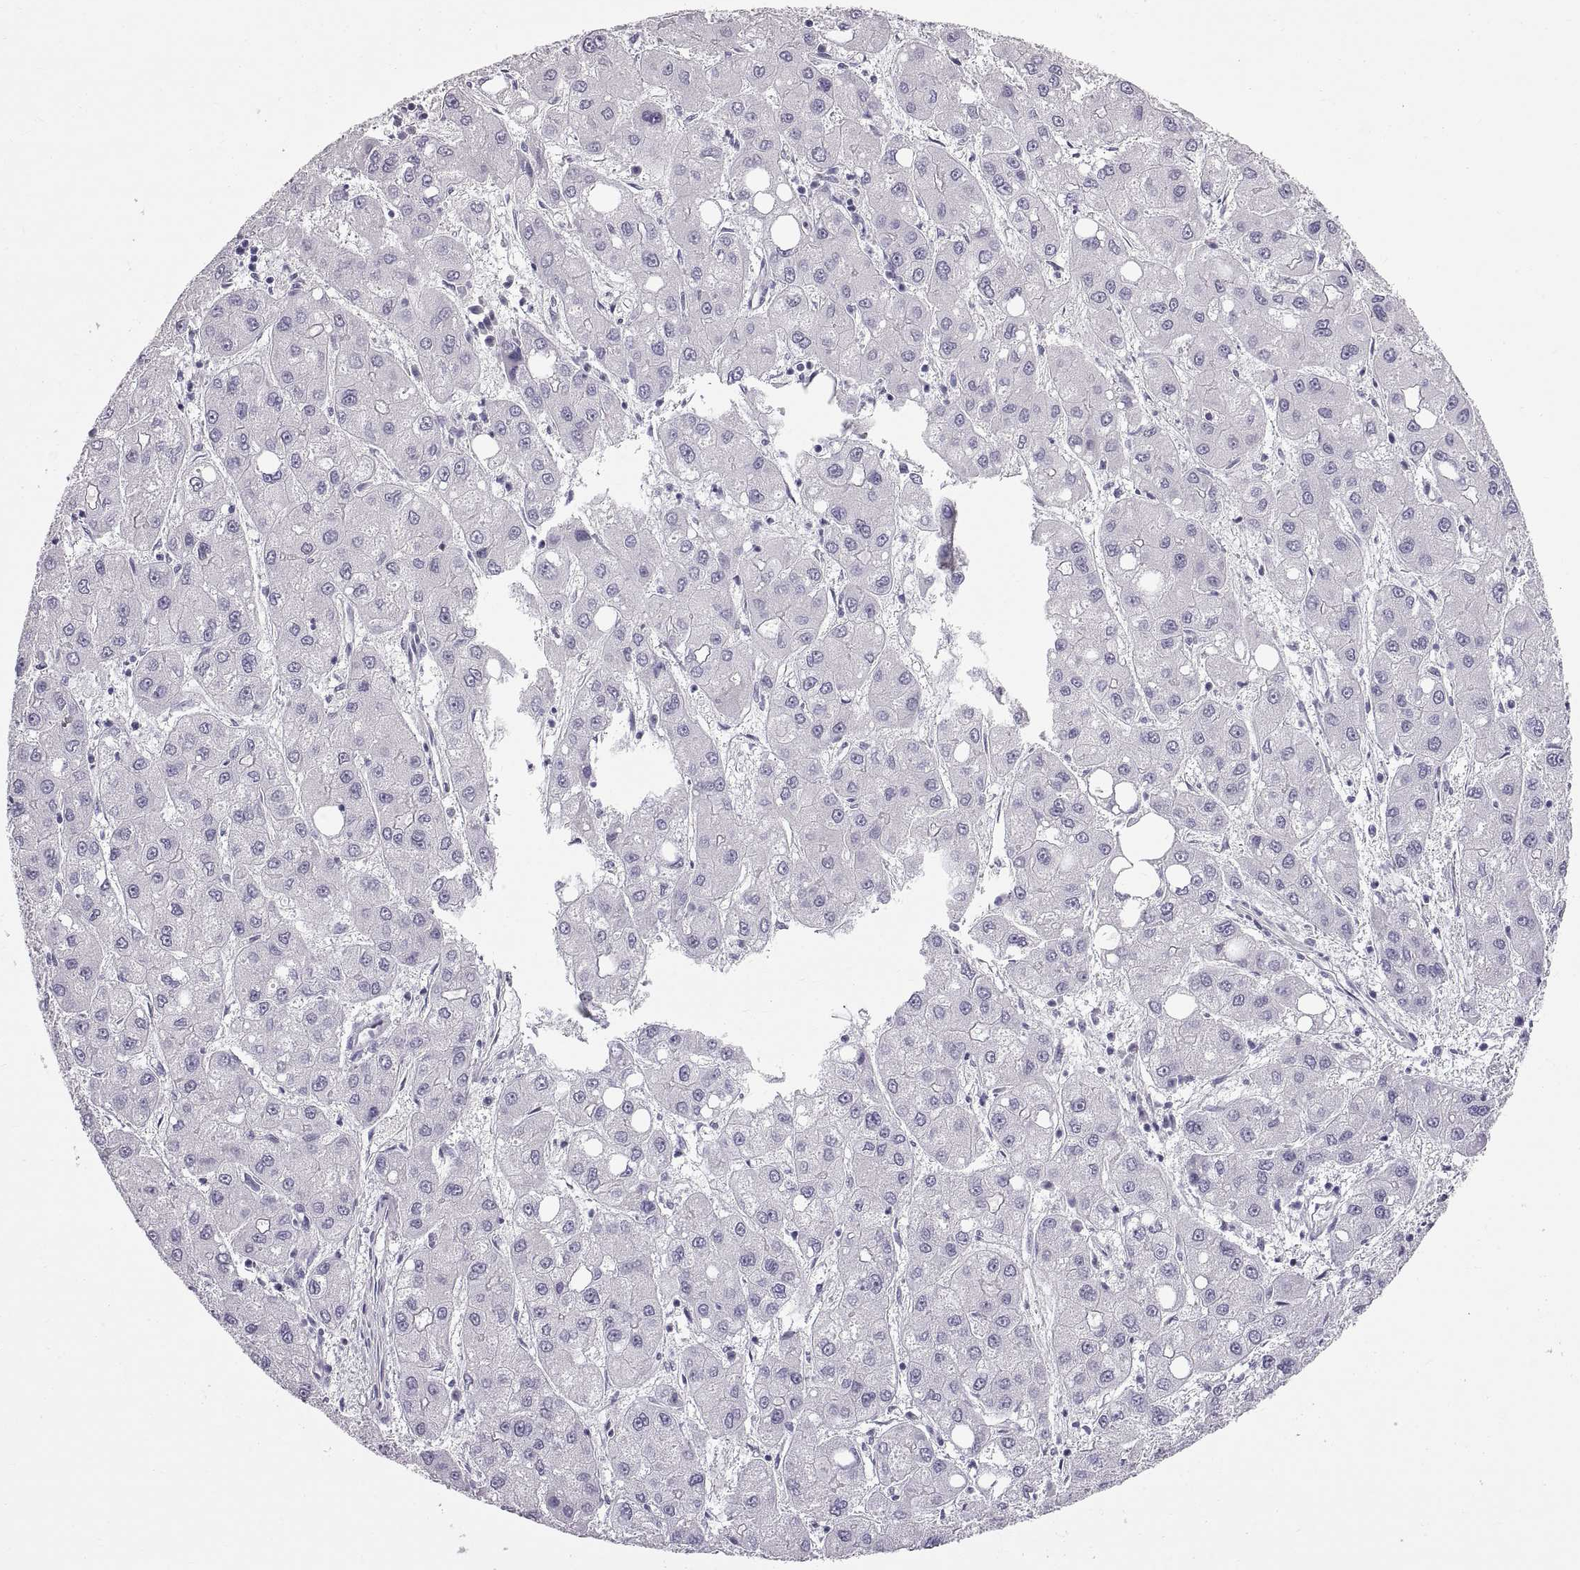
{"staining": {"intensity": "negative", "quantity": "none", "location": "none"}, "tissue": "liver cancer", "cell_type": "Tumor cells", "image_type": "cancer", "snomed": [{"axis": "morphology", "description": "Carcinoma, Hepatocellular, NOS"}, {"axis": "topography", "description": "Liver"}], "caption": "This is an IHC image of human liver cancer. There is no staining in tumor cells.", "gene": "WFDC8", "patient": {"sex": "male", "age": 73}}